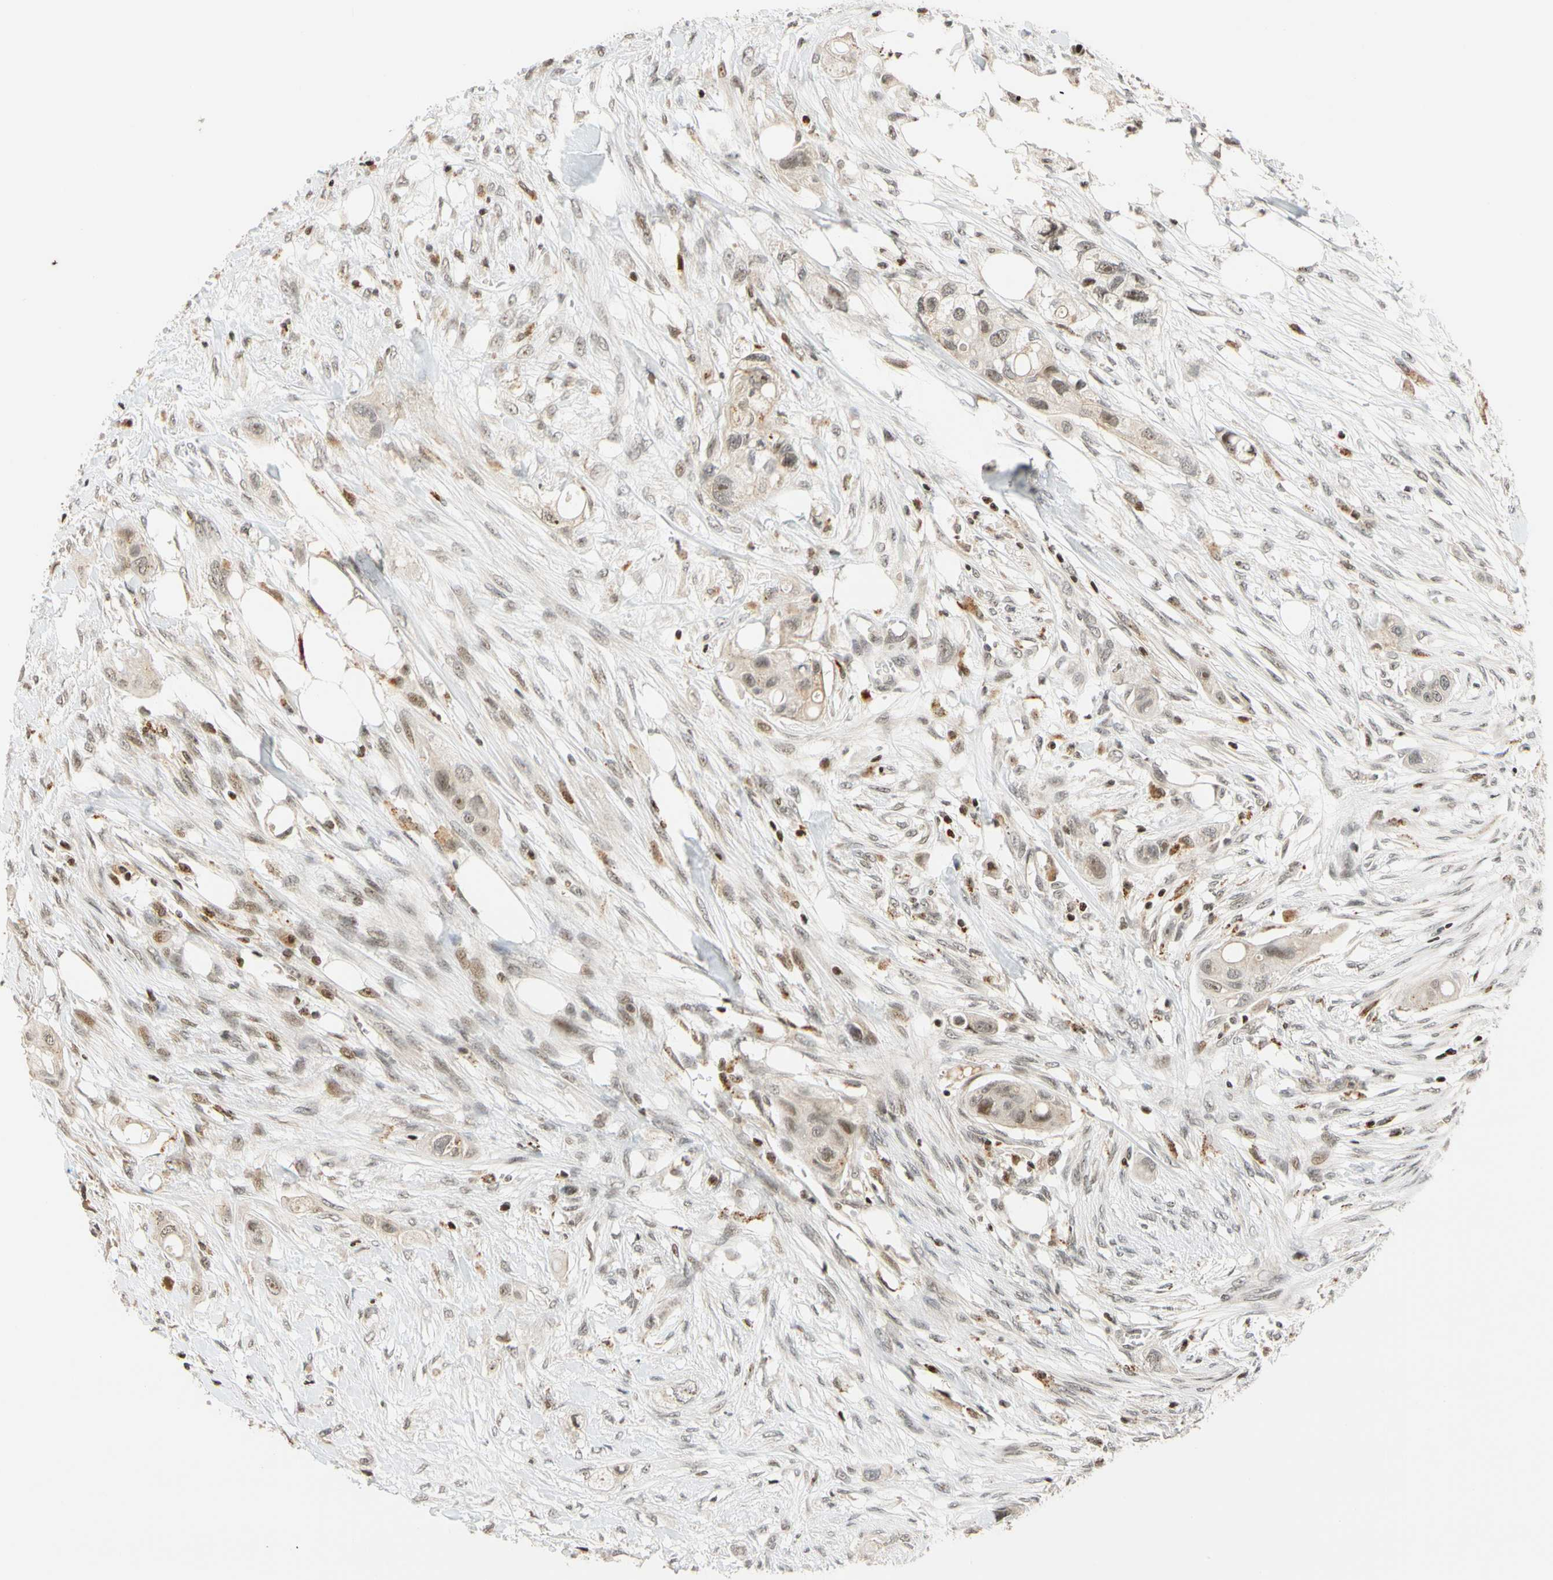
{"staining": {"intensity": "weak", "quantity": "25%-75%", "location": "cytoplasmic/membranous,nuclear"}, "tissue": "colorectal cancer", "cell_type": "Tumor cells", "image_type": "cancer", "snomed": [{"axis": "morphology", "description": "Adenocarcinoma, NOS"}, {"axis": "topography", "description": "Colon"}], "caption": "The histopathology image shows immunohistochemical staining of colorectal cancer (adenocarcinoma). There is weak cytoplasmic/membranous and nuclear positivity is present in approximately 25%-75% of tumor cells. (IHC, brightfield microscopy, high magnification).", "gene": "CDK7", "patient": {"sex": "female", "age": 57}}